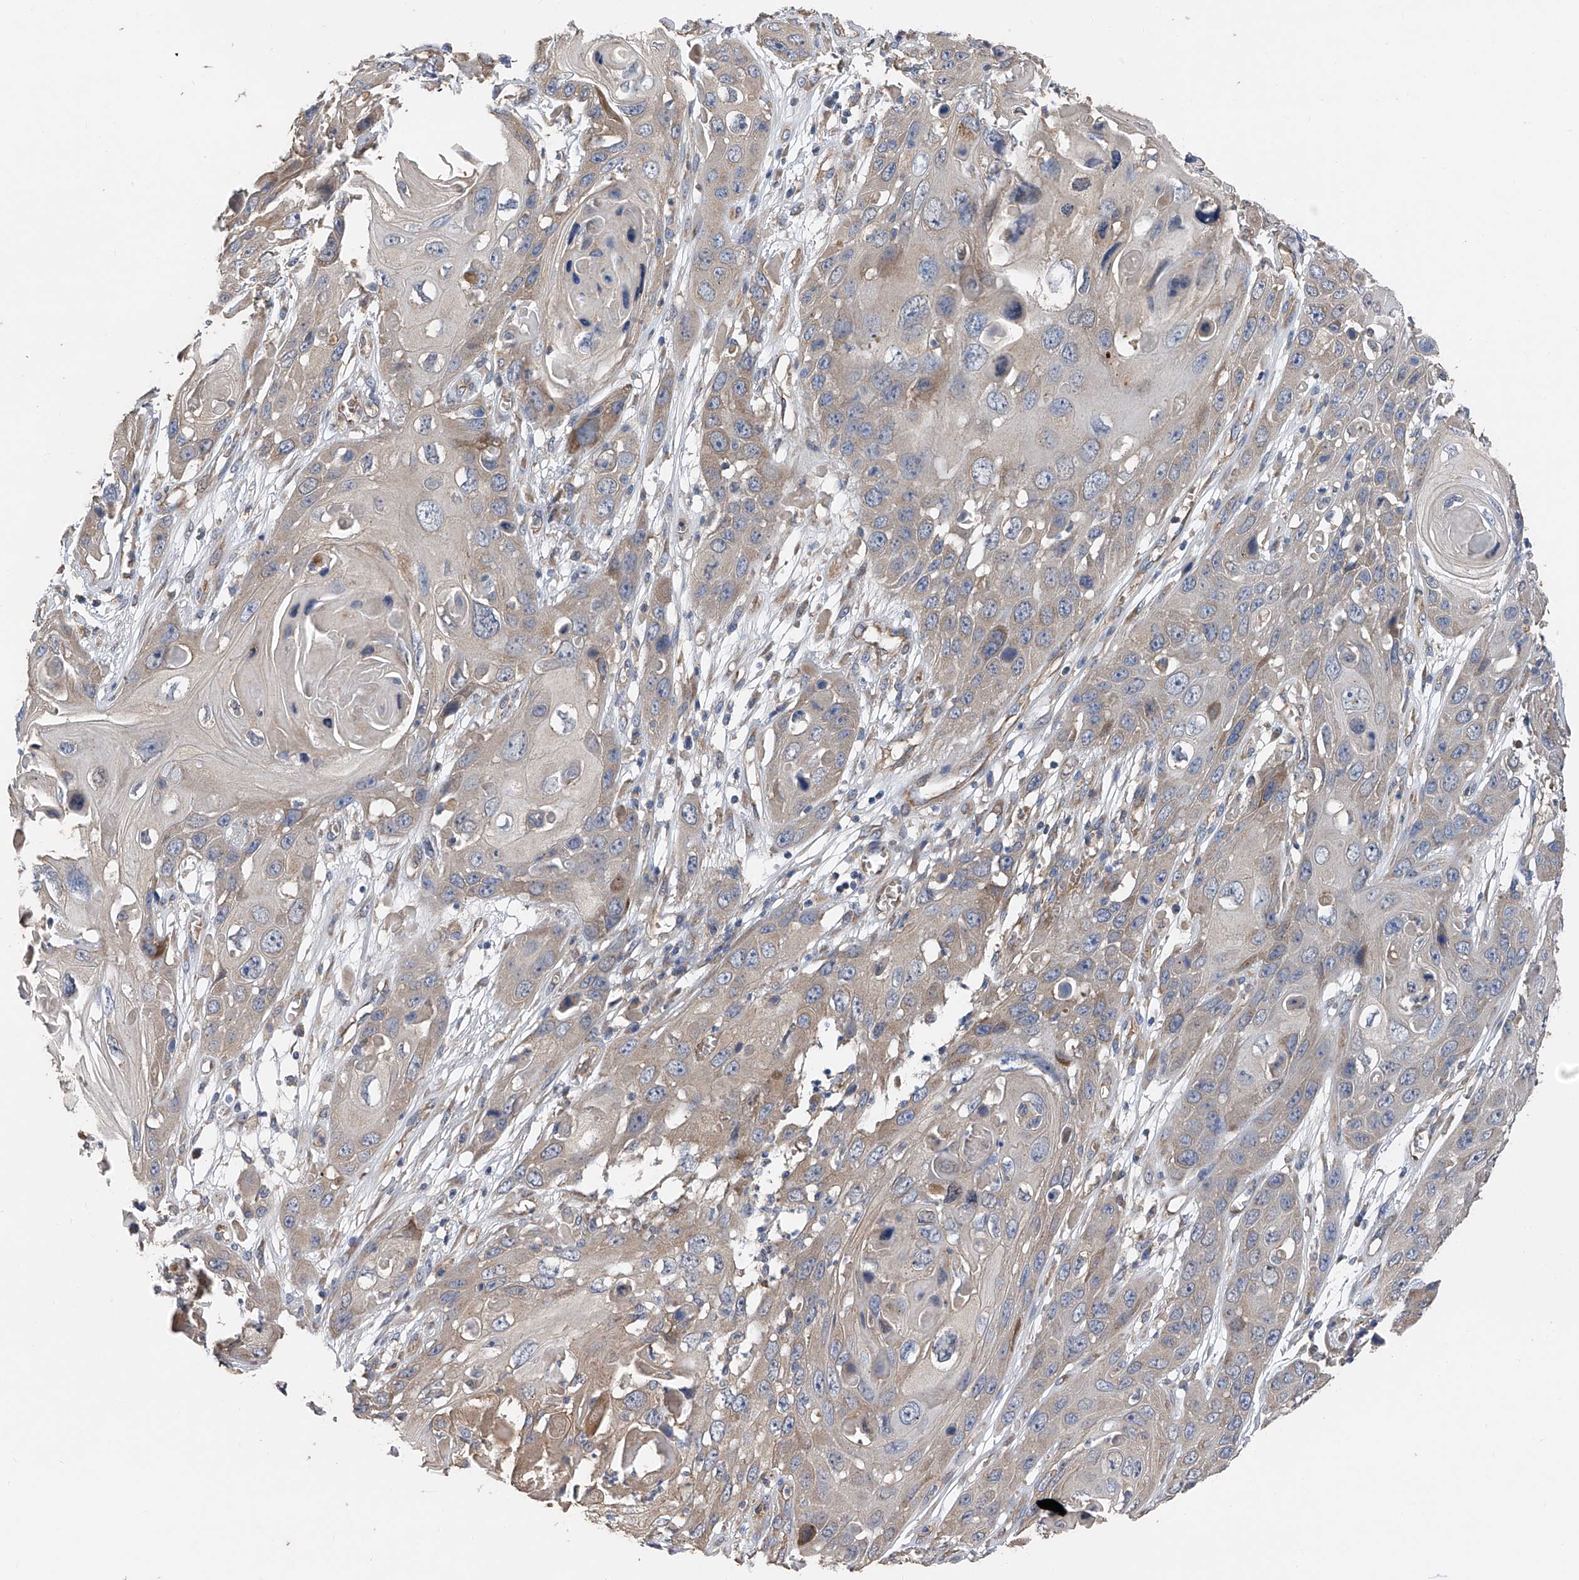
{"staining": {"intensity": "moderate", "quantity": "<25%", "location": "cytoplasmic/membranous"}, "tissue": "skin cancer", "cell_type": "Tumor cells", "image_type": "cancer", "snomed": [{"axis": "morphology", "description": "Squamous cell carcinoma, NOS"}, {"axis": "topography", "description": "Skin"}], "caption": "Skin cancer (squamous cell carcinoma) stained for a protein shows moderate cytoplasmic/membranous positivity in tumor cells.", "gene": "PTK2", "patient": {"sex": "male", "age": 55}}